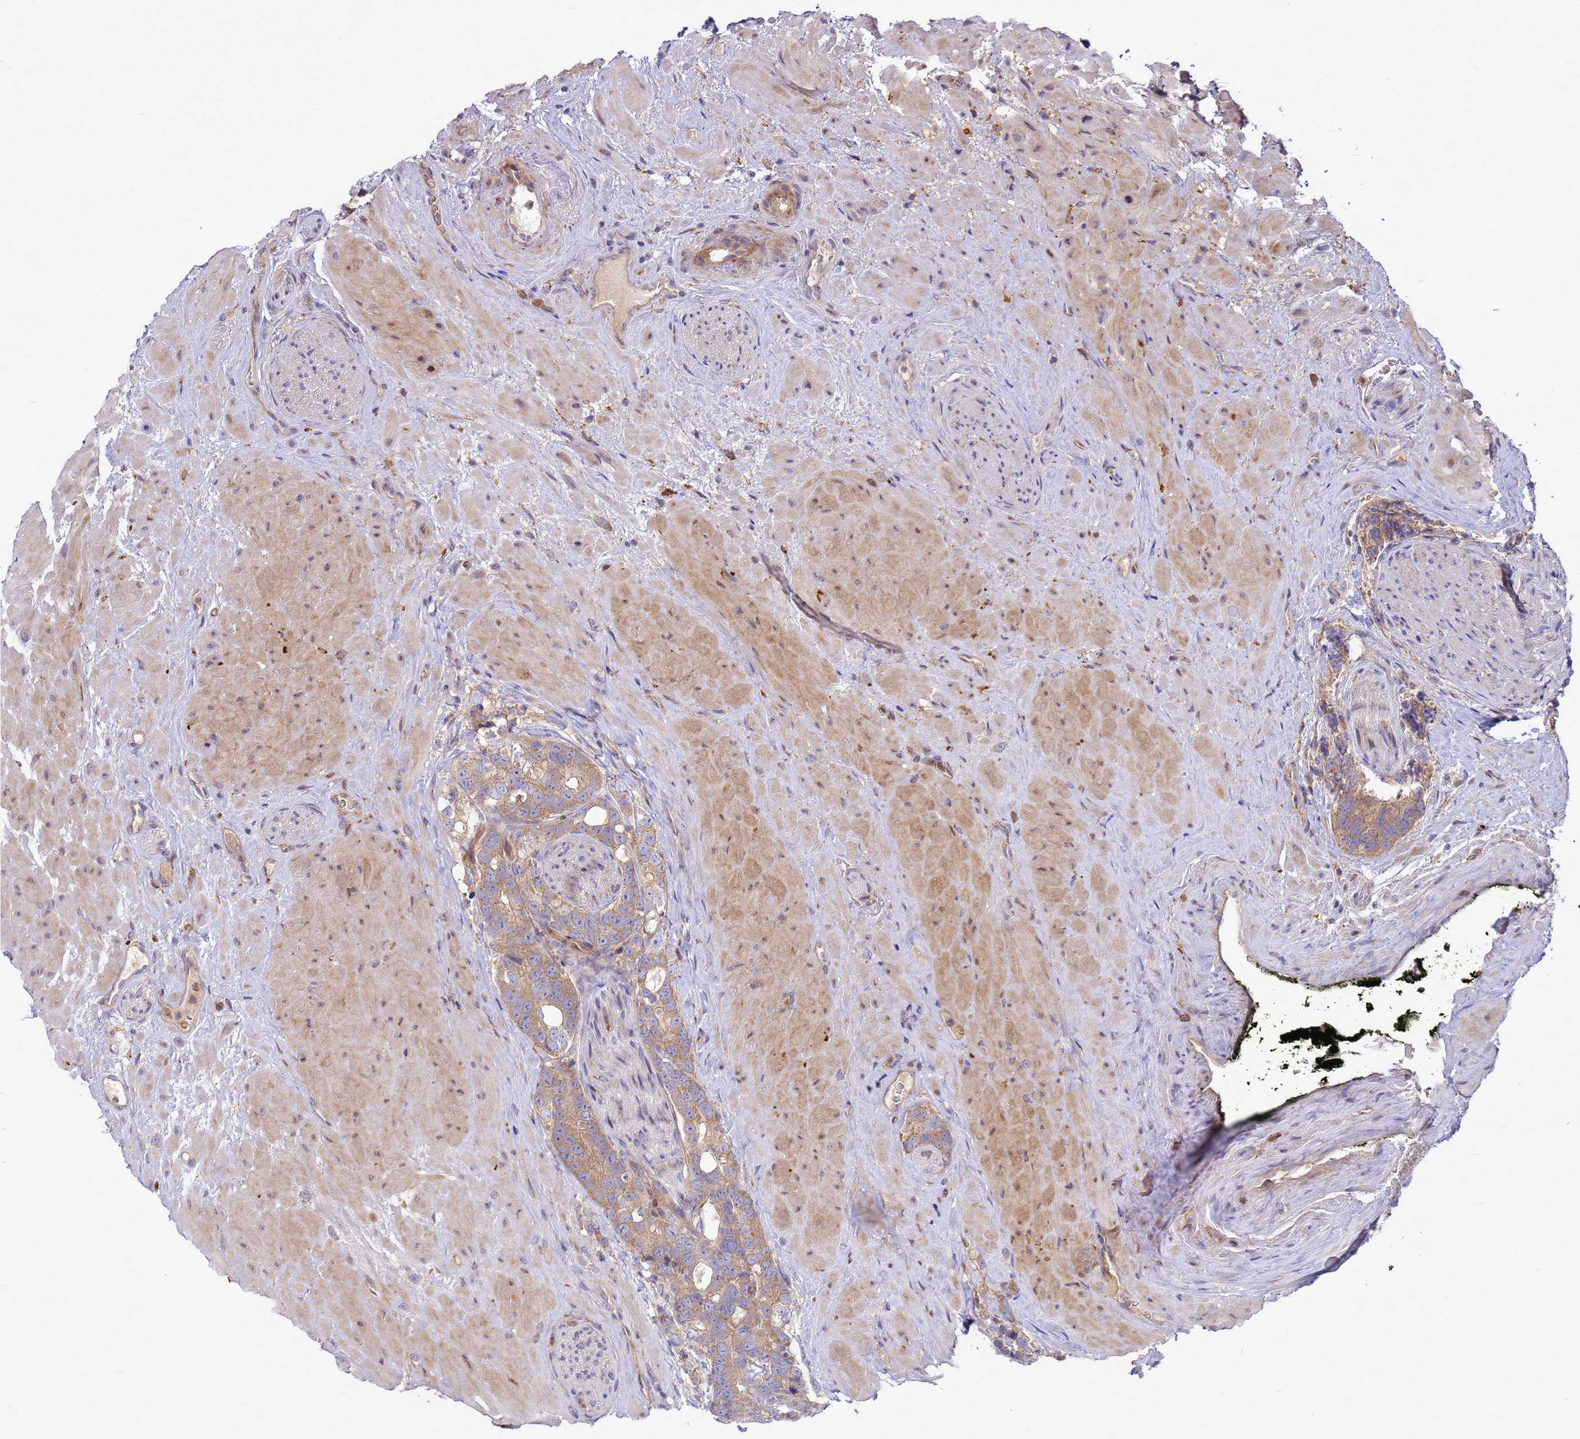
{"staining": {"intensity": "moderate", "quantity": ">75%", "location": "cytoplasmic/membranous"}, "tissue": "prostate cancer", "cell_type": "Tumor cells", "image_type": "cancer", "snomed": [{"axis": "morphology", "description": "Adenocarcinoma, High grade"}, {"axis": "topography", "description": "Prostate"}], "caption": "Immunohistochemical staining of human prostate adenocarcinoma (high-grade) shows medium levels of moderate cytoplasmic/membranous expression in approximately >75% of tumor cells.", "gene": "RNF215", "patient": {"sex": "male", "age": 74}}